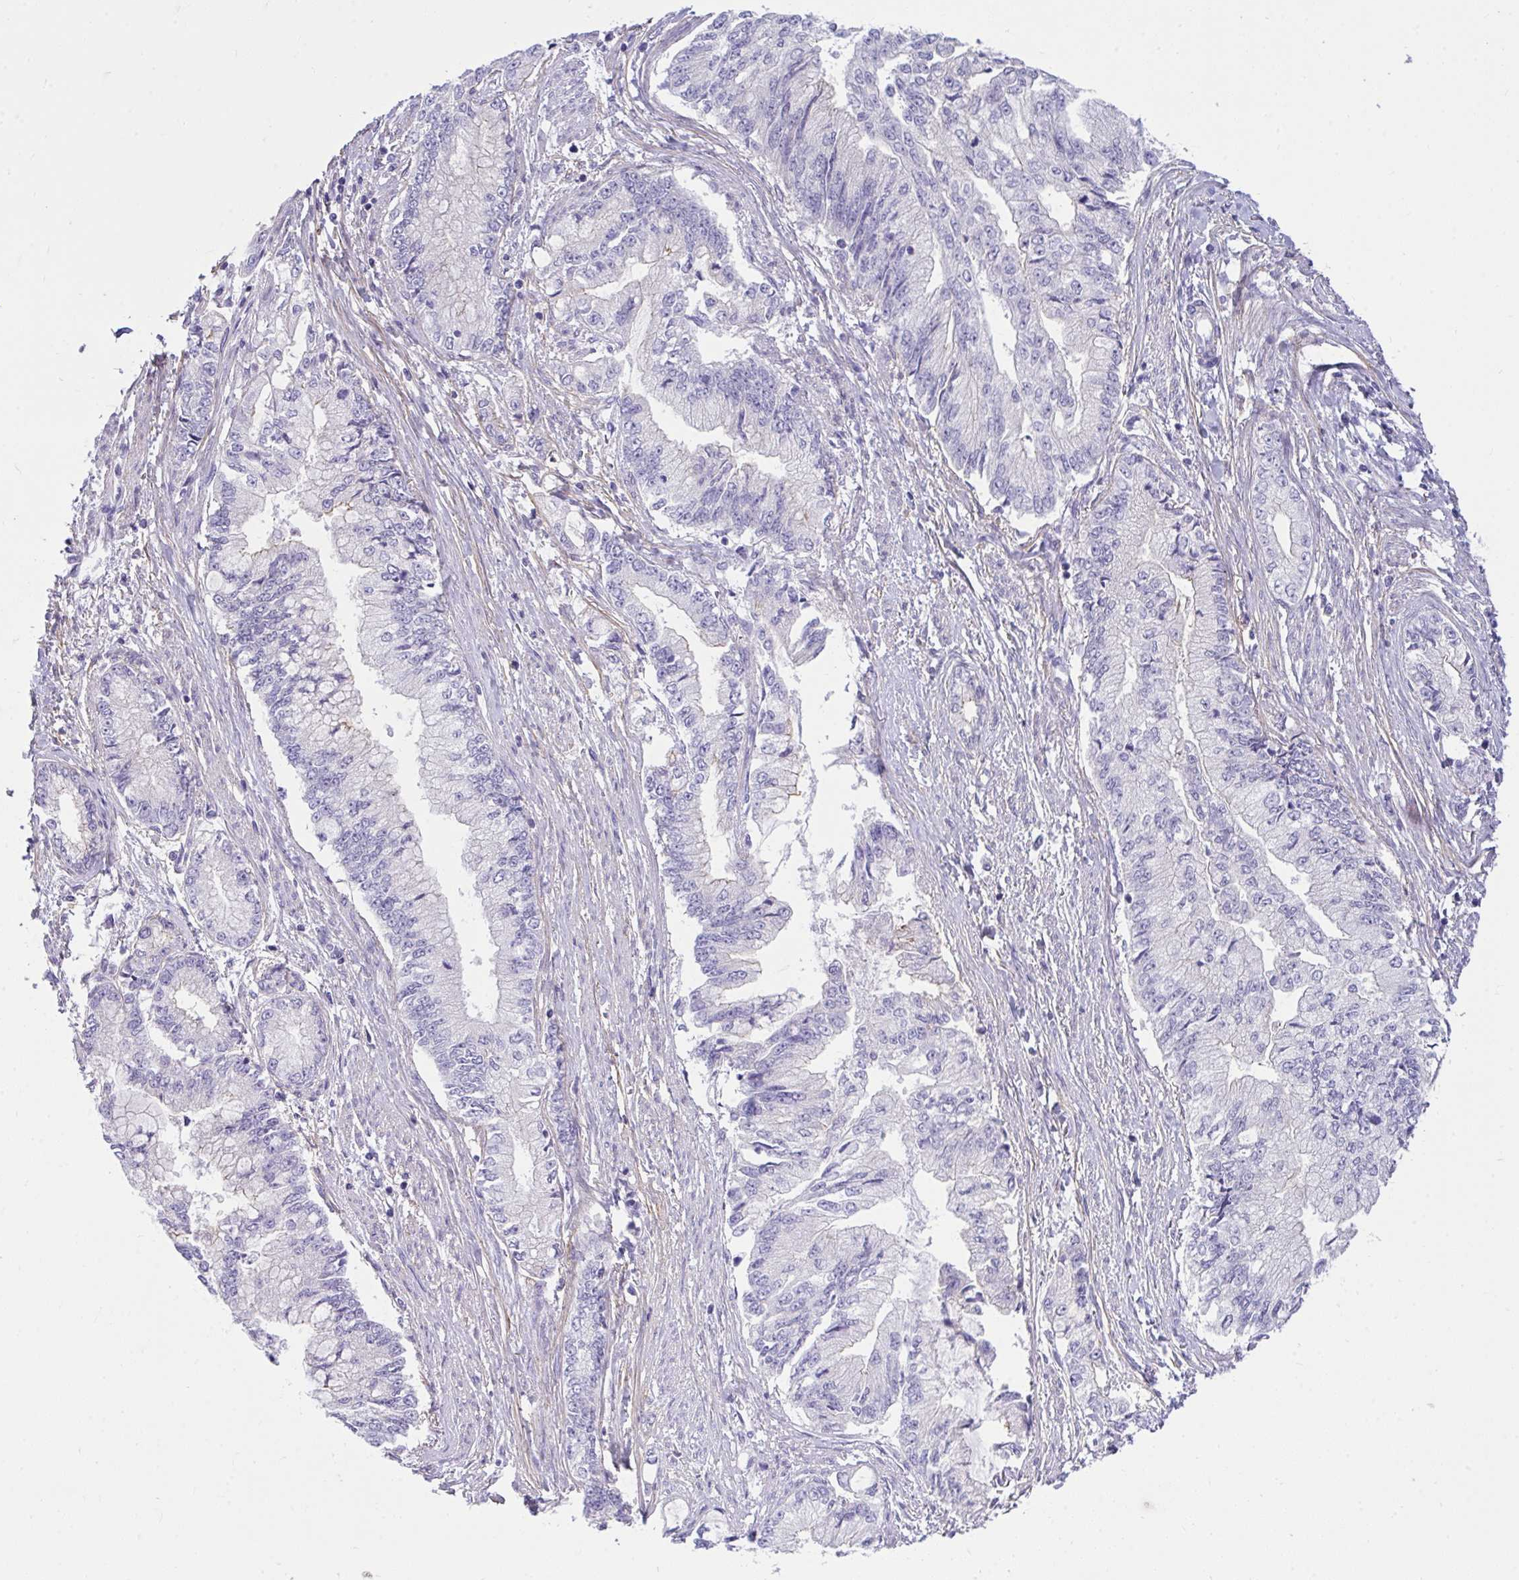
{"staining": {"intensity": "negative", "quantity": "none", "location": "none"}, "tissue": "stomach cancer", "cell_type": "Tumor cells", "image_type": "cancer", "snomed": [{"axis": "morphology", "description": "Adenocarcinoma, NOS"}, {"axis": "topography", "description": "Stomach, upper"}], "caption": "High power microscopy photomicrograph of an immunohistochemistry (IHC) histopathology image of stomach cancer, revealing no significant staining in tumor cells.", "gene": "PIGZ", "patient": {"sex": "female", "age": 74}}